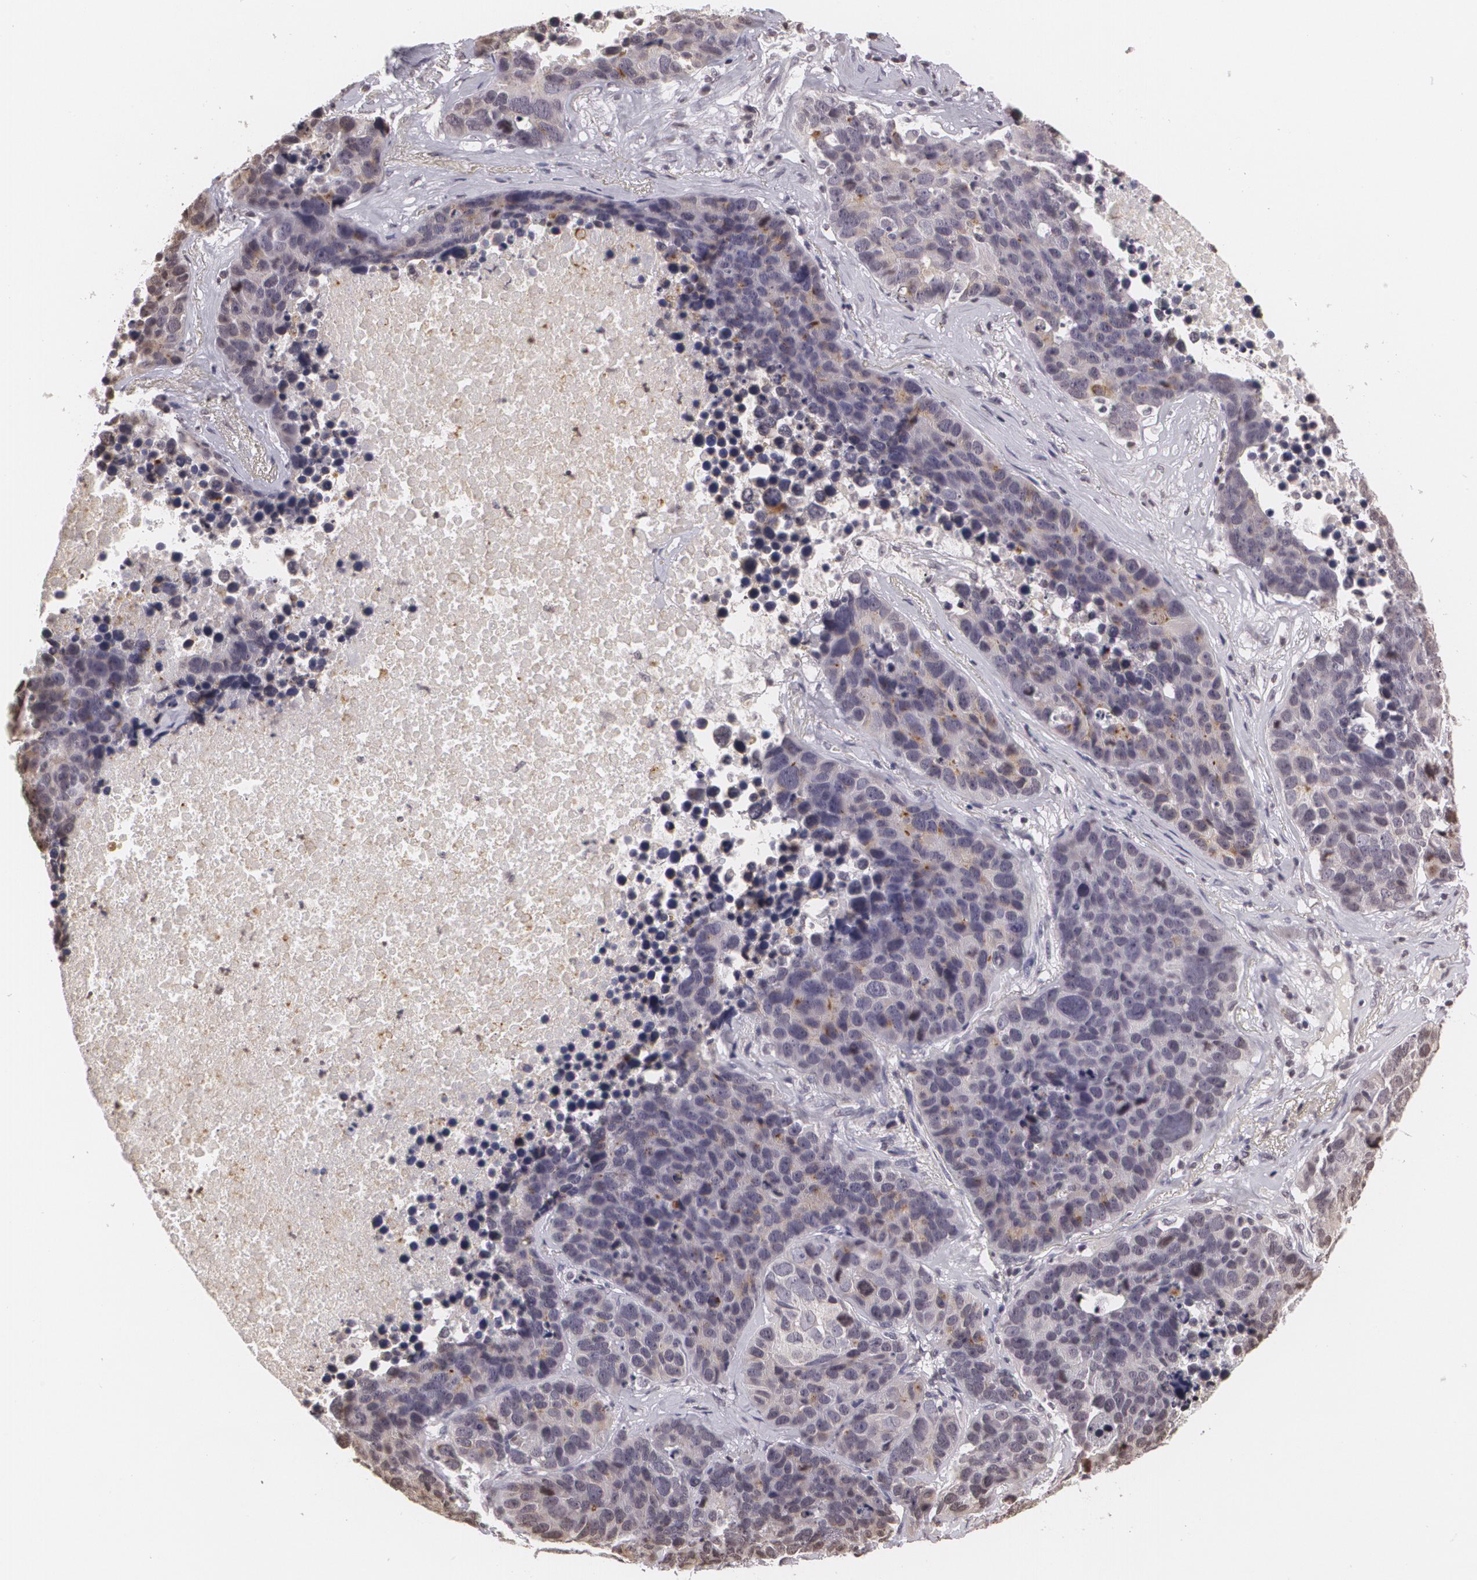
{"staining": {"intensity": "weak", "quantity": "<25%", "location": "cytoplasmic/membranous"}, "tissue": "lung cancer", "cell_type": "Tumor cells", "image_type": "cancer", "snomed": [{"axis": "morphology", "description": "Carcinoid, malignant, NOS"}, {"axis": "topography", "description": "Lung"}], "caption": "Image shows no significant protein expression in tumor cells of lung malignant carcinoid.", "gene": "MUC1", "patient": {"sex": "male", "age": 60}}